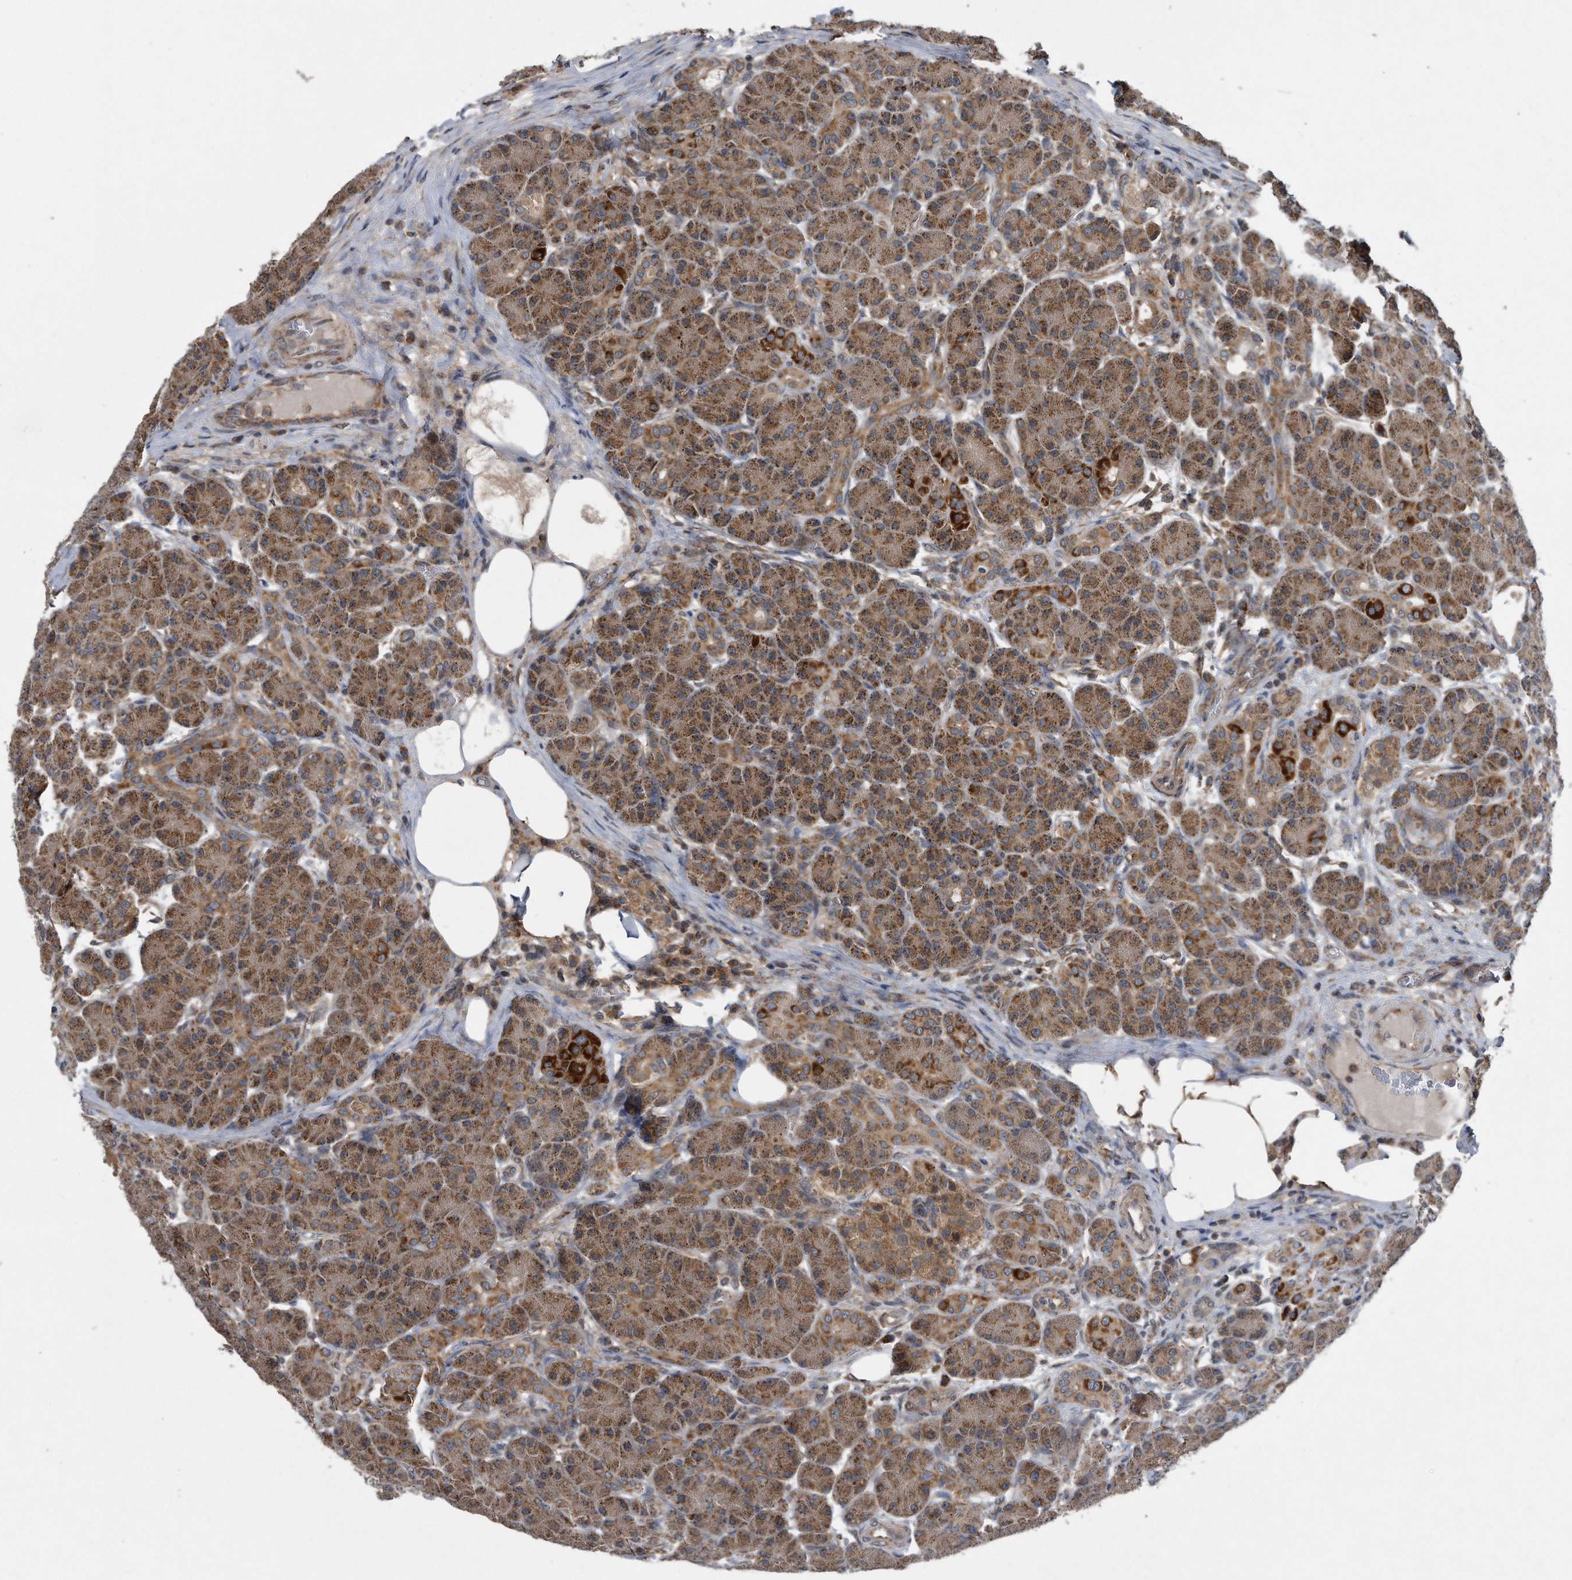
{"staining": {"intensity": "moderate", "quantity": ">75%", "location": "cytoplasmic/membranous"}, "tissue": "pancreas", "cell_type": "Exocrine glandular cells", "image_type": "normal", "snomed": [{"axis": "morphology", "description": "Normal tissue, NOS"}, {"axis": "topography", "description": "Pancreas"}], "caption": "IHC histopathology image of normal human pancreas stained for a protein (brown), which demonstrates medium levels of moderate cytoplasmic/membranous staining in approximately >75% of exocrine glandular cells.", "gene": "ALPK2", "patient": {"sex": "male", "age": 63}}